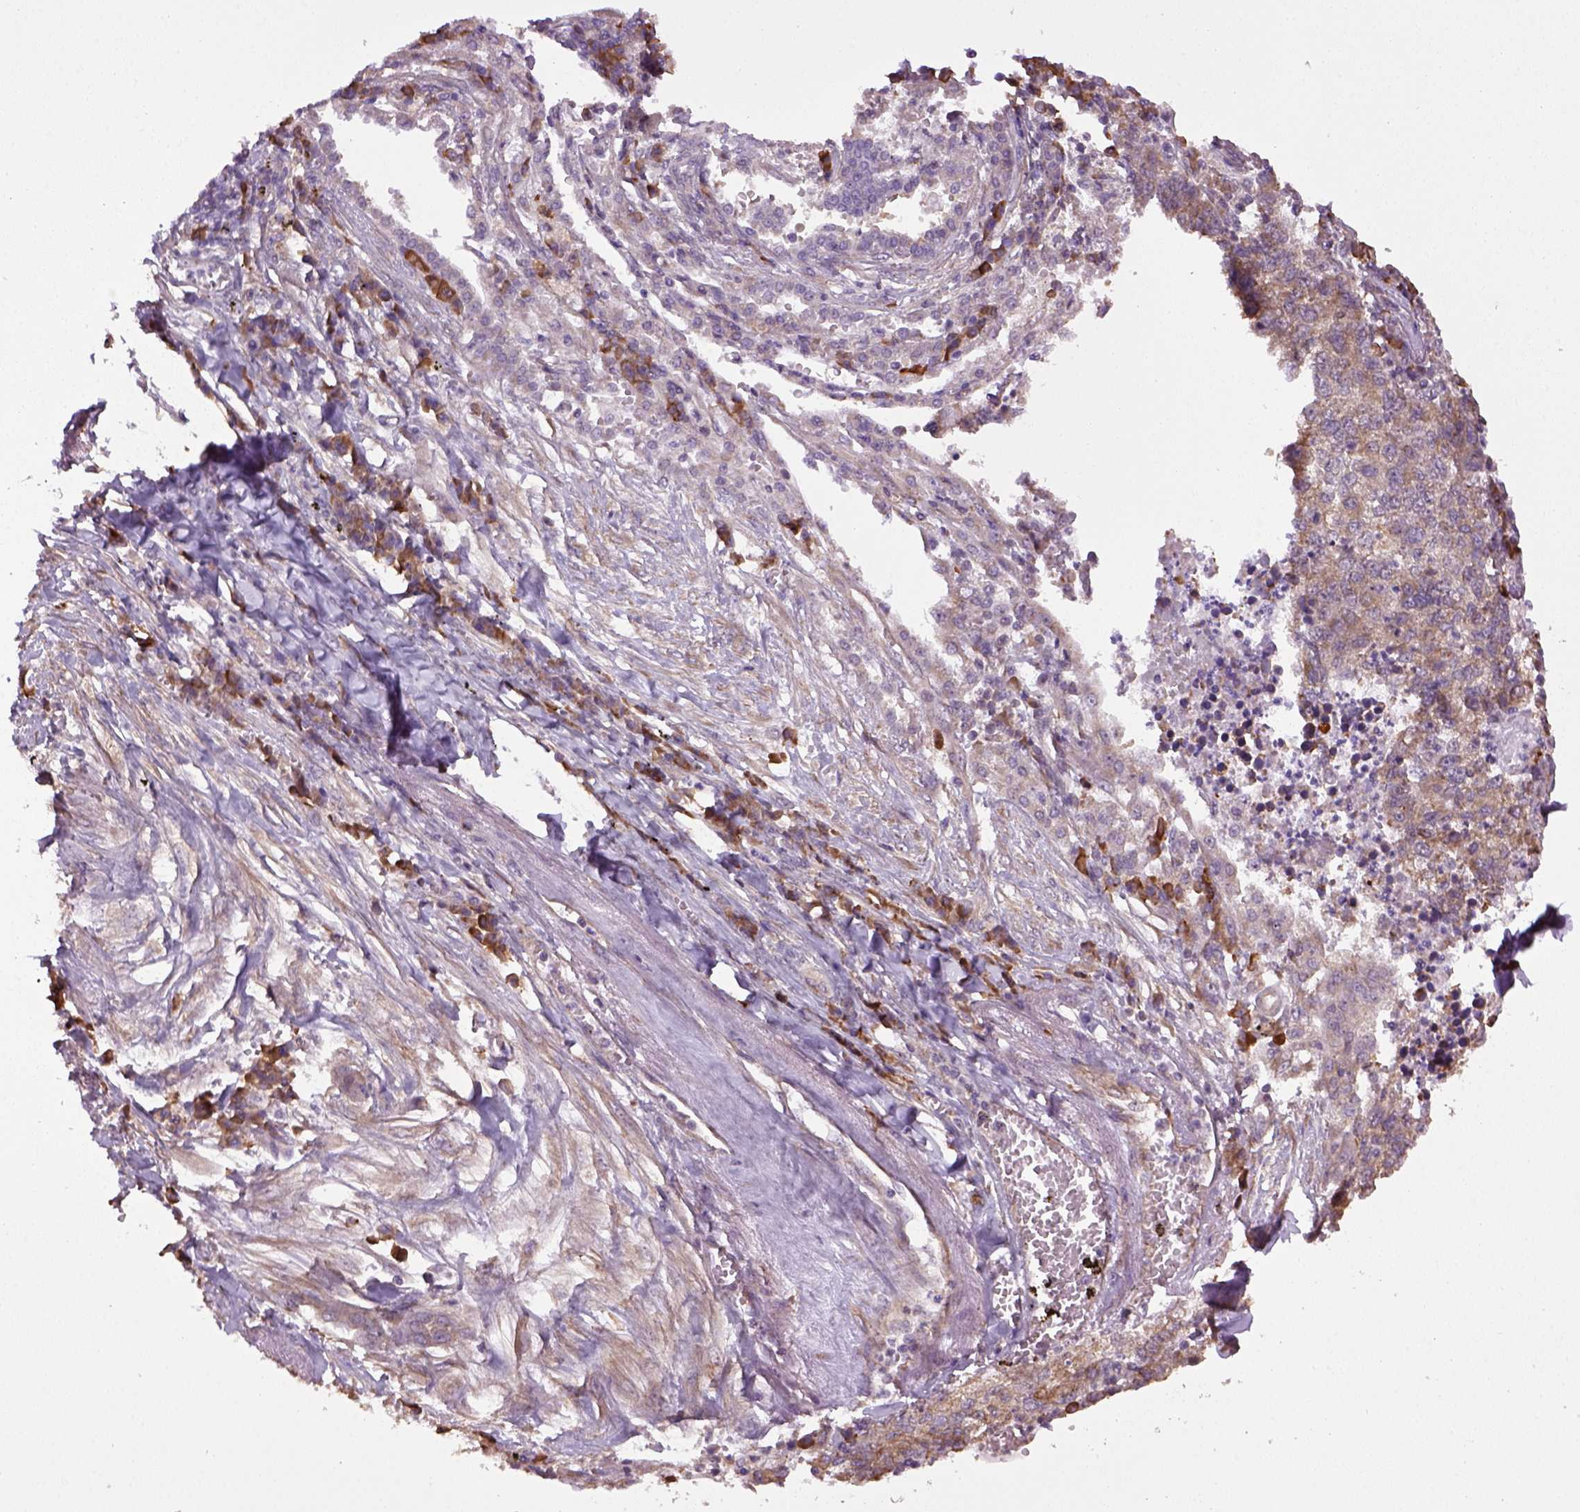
{"staining": {"intensity": "weak", "quantity": ">75%", "location": "cytoplasmic/membranous"}, "tissue": "lung cancer", "cell_type": "Tumor cells", "image_type": "cancer", "snomed": [{"axis": "morphology", "description": "Adenocarcinoma, NOS"}, {"axis": "topography", "description": "Lung"}], "caption": "Protein expression analysis of adenocarcinoma (lung) shows weak cytoplasmic/membranous expression in about >75% of tumor cells.", "gene": "TPRG1", "patient": {"sex": "male", "age": 57}}